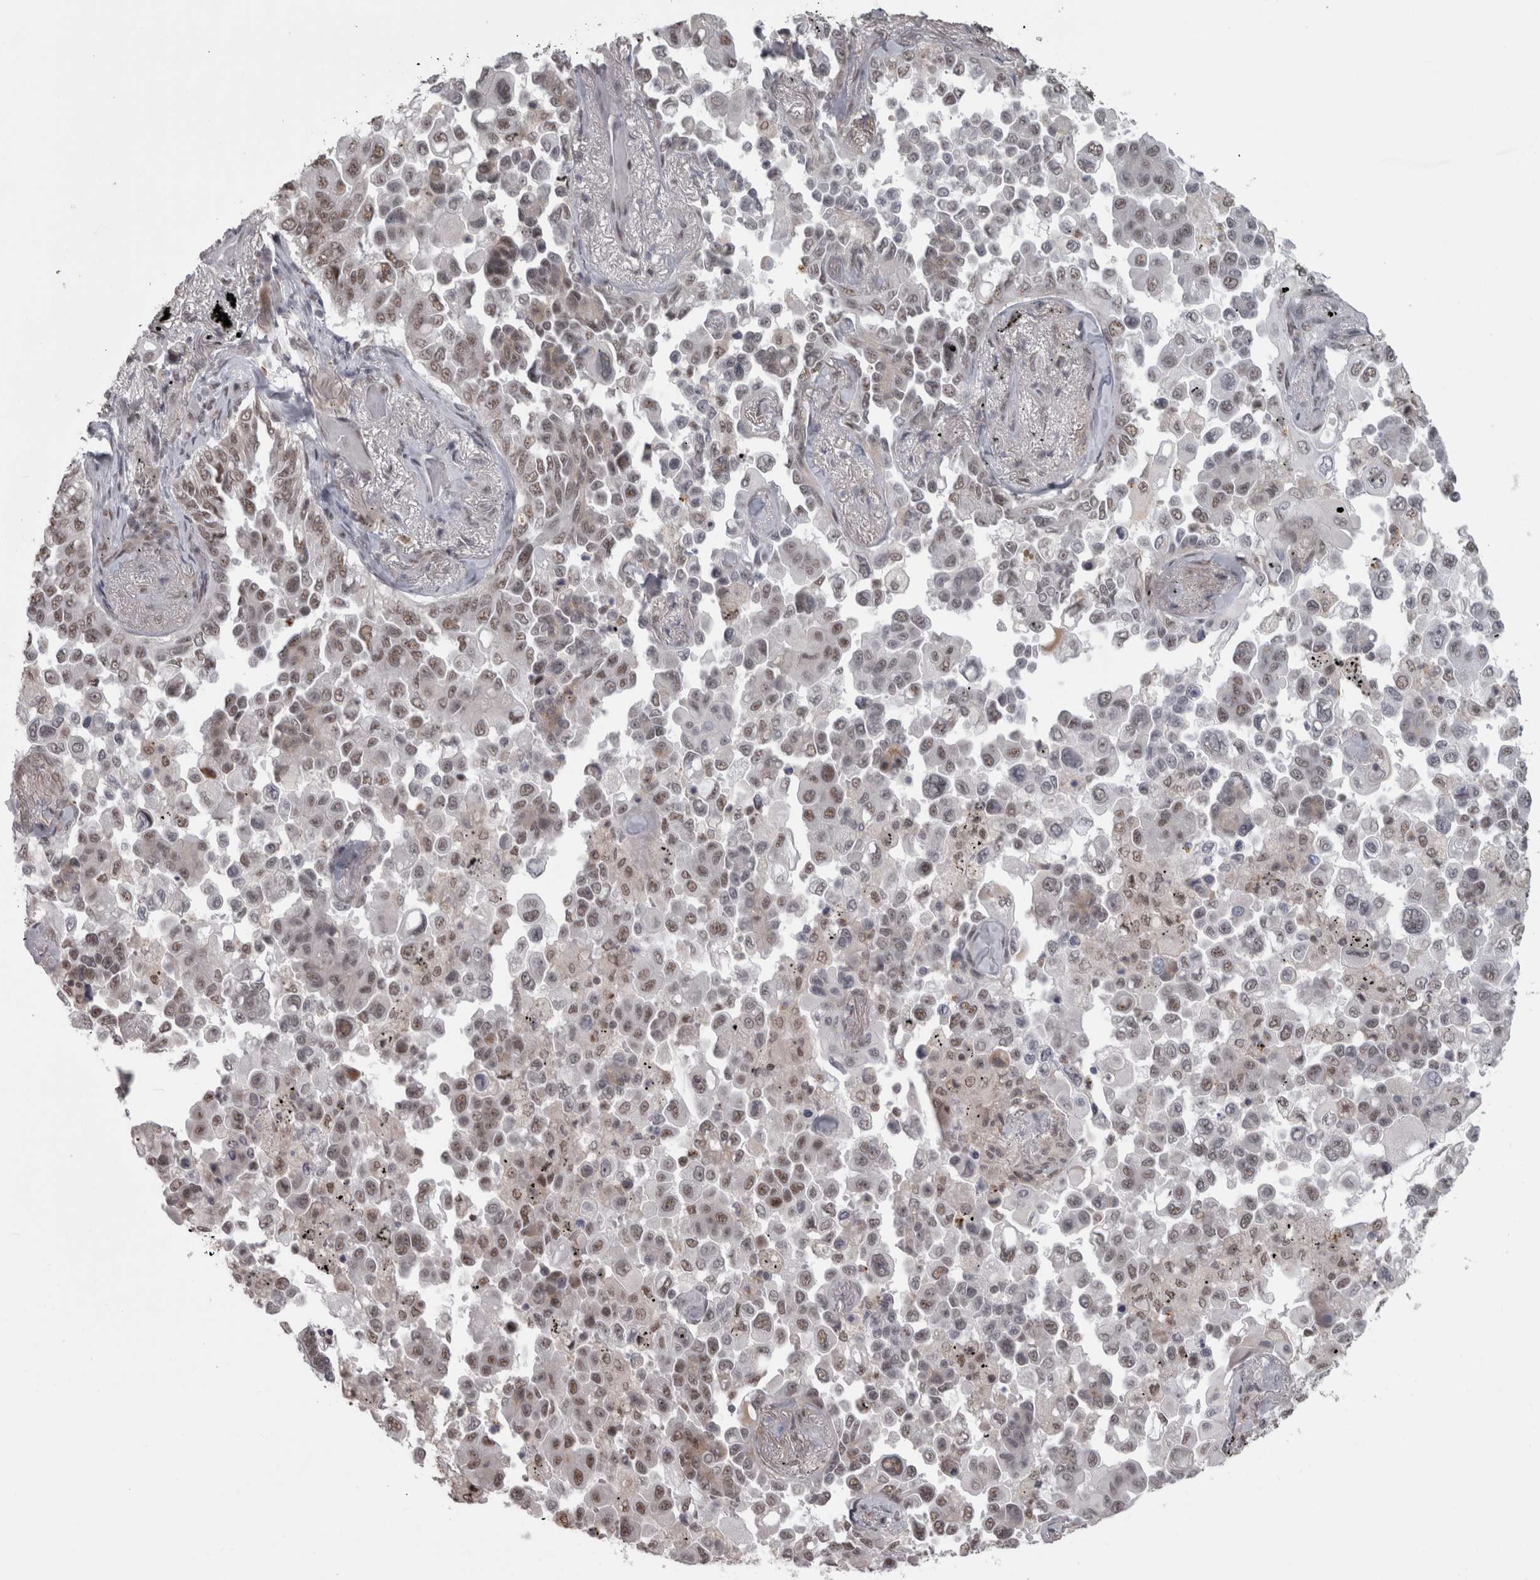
{"staining": {"intensity": "moderate", "quantity": "25%-75%", "location": "nuclear"}, "tissue": "lung cancer", "cell_type": "Tumor cells", "image_type": "cancer", "snomed": [{"axis": "morphology", "description": "Adenocarcinoma, NOS"}, {"axis": "topography", "description": "Lung"}], "caption": "Adenocarcinoma (lung) stained with a protein marker reveals moderate staining in tumor cells.", "gene": "MICU3", "patient": {"sex": "female", "age": 67}}